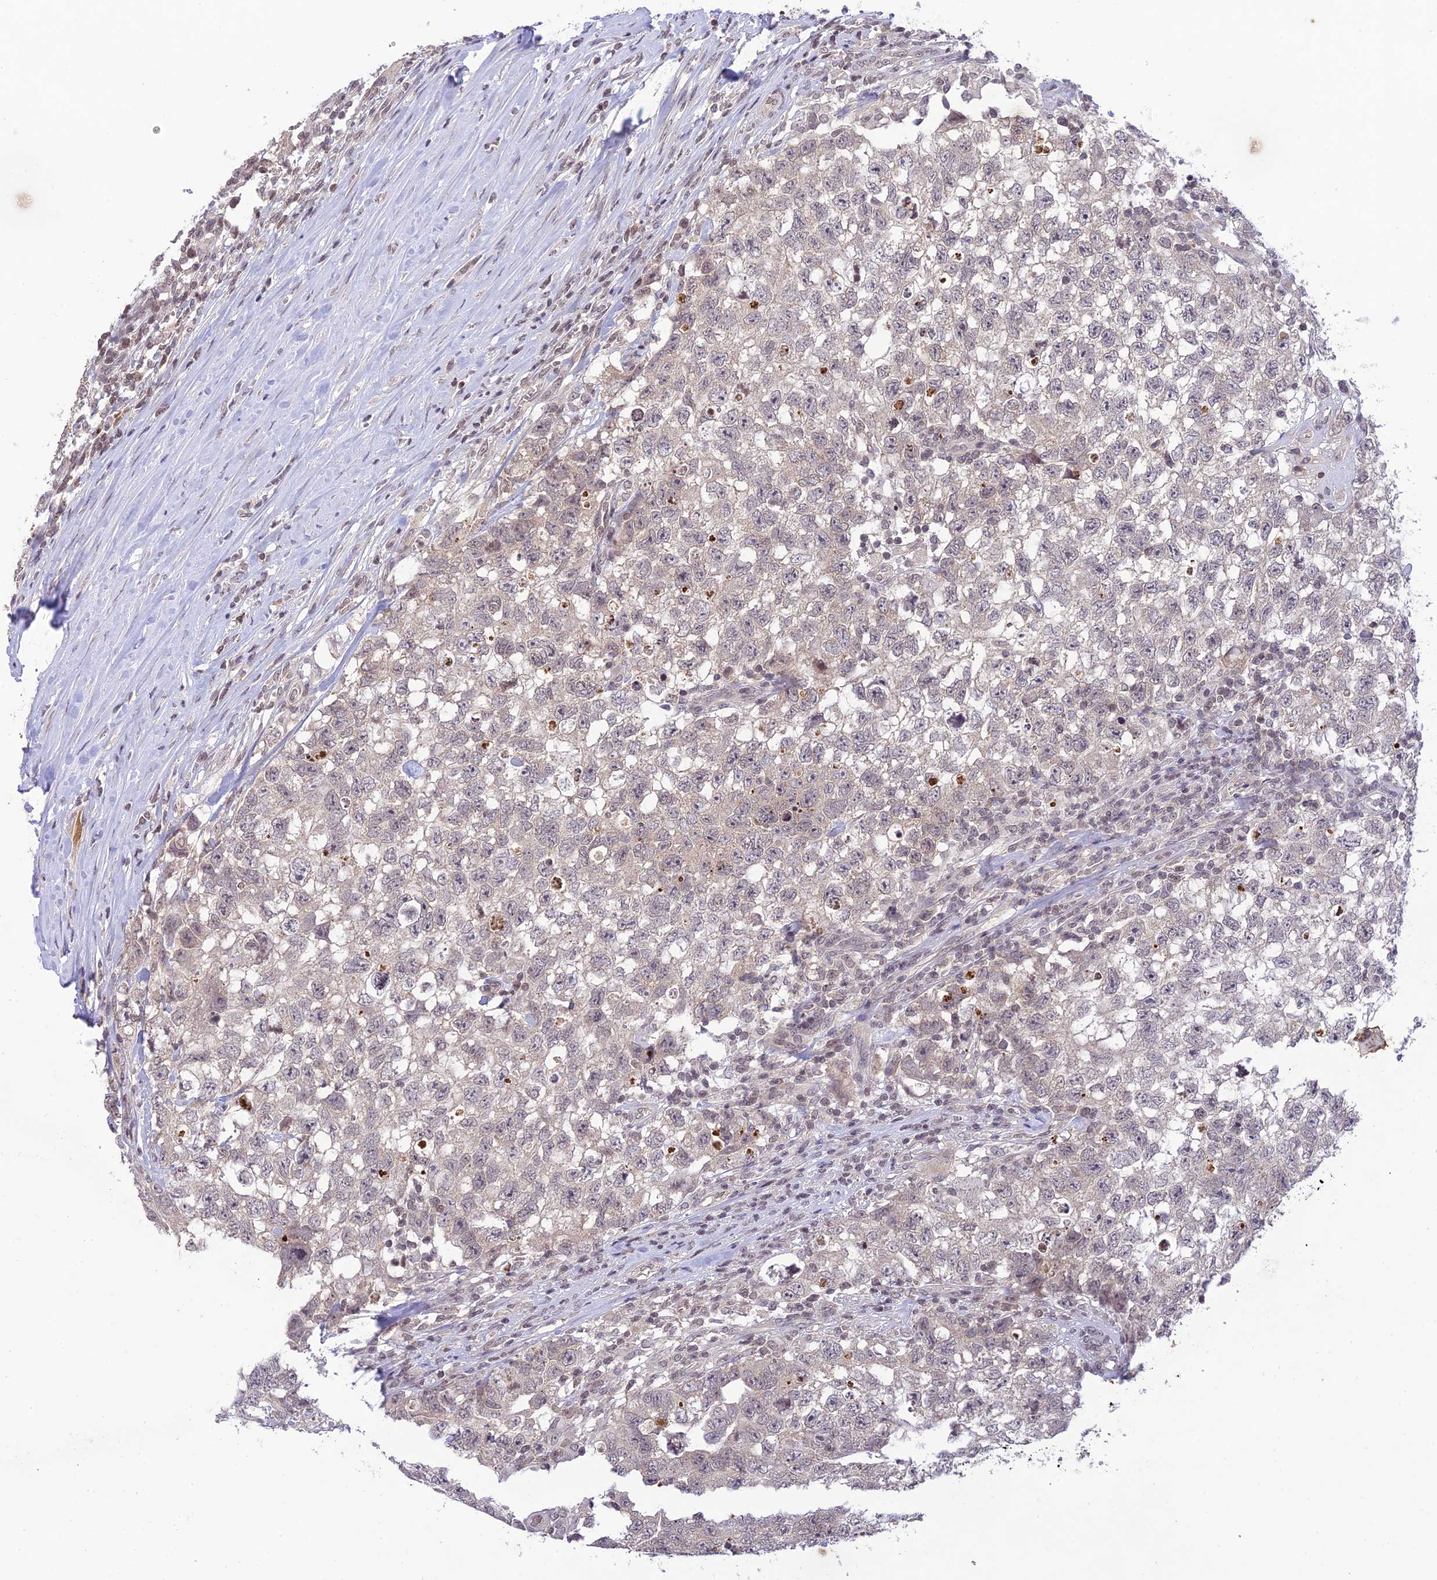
{"staining": {"intensity": "negative", "quantity": "none", "location": "none"}, "tissue": "testis cancer", "cell_type": "Tumor cells", "image_type": "cancer", "snomed": [{"axis": "morphology", "description": "Seminoma, NOS"}, {"axis": "morphology", "description": "Carcinoma, Embryonal, NOS"}, {"axis": "topography", "description": "Testis"}], "caption": "The photomicrograph shows no significant expression in tumor cells of seminoma (testis).", "gene": "TEKT1", "patient": {"sex": "male", "age": 29}}